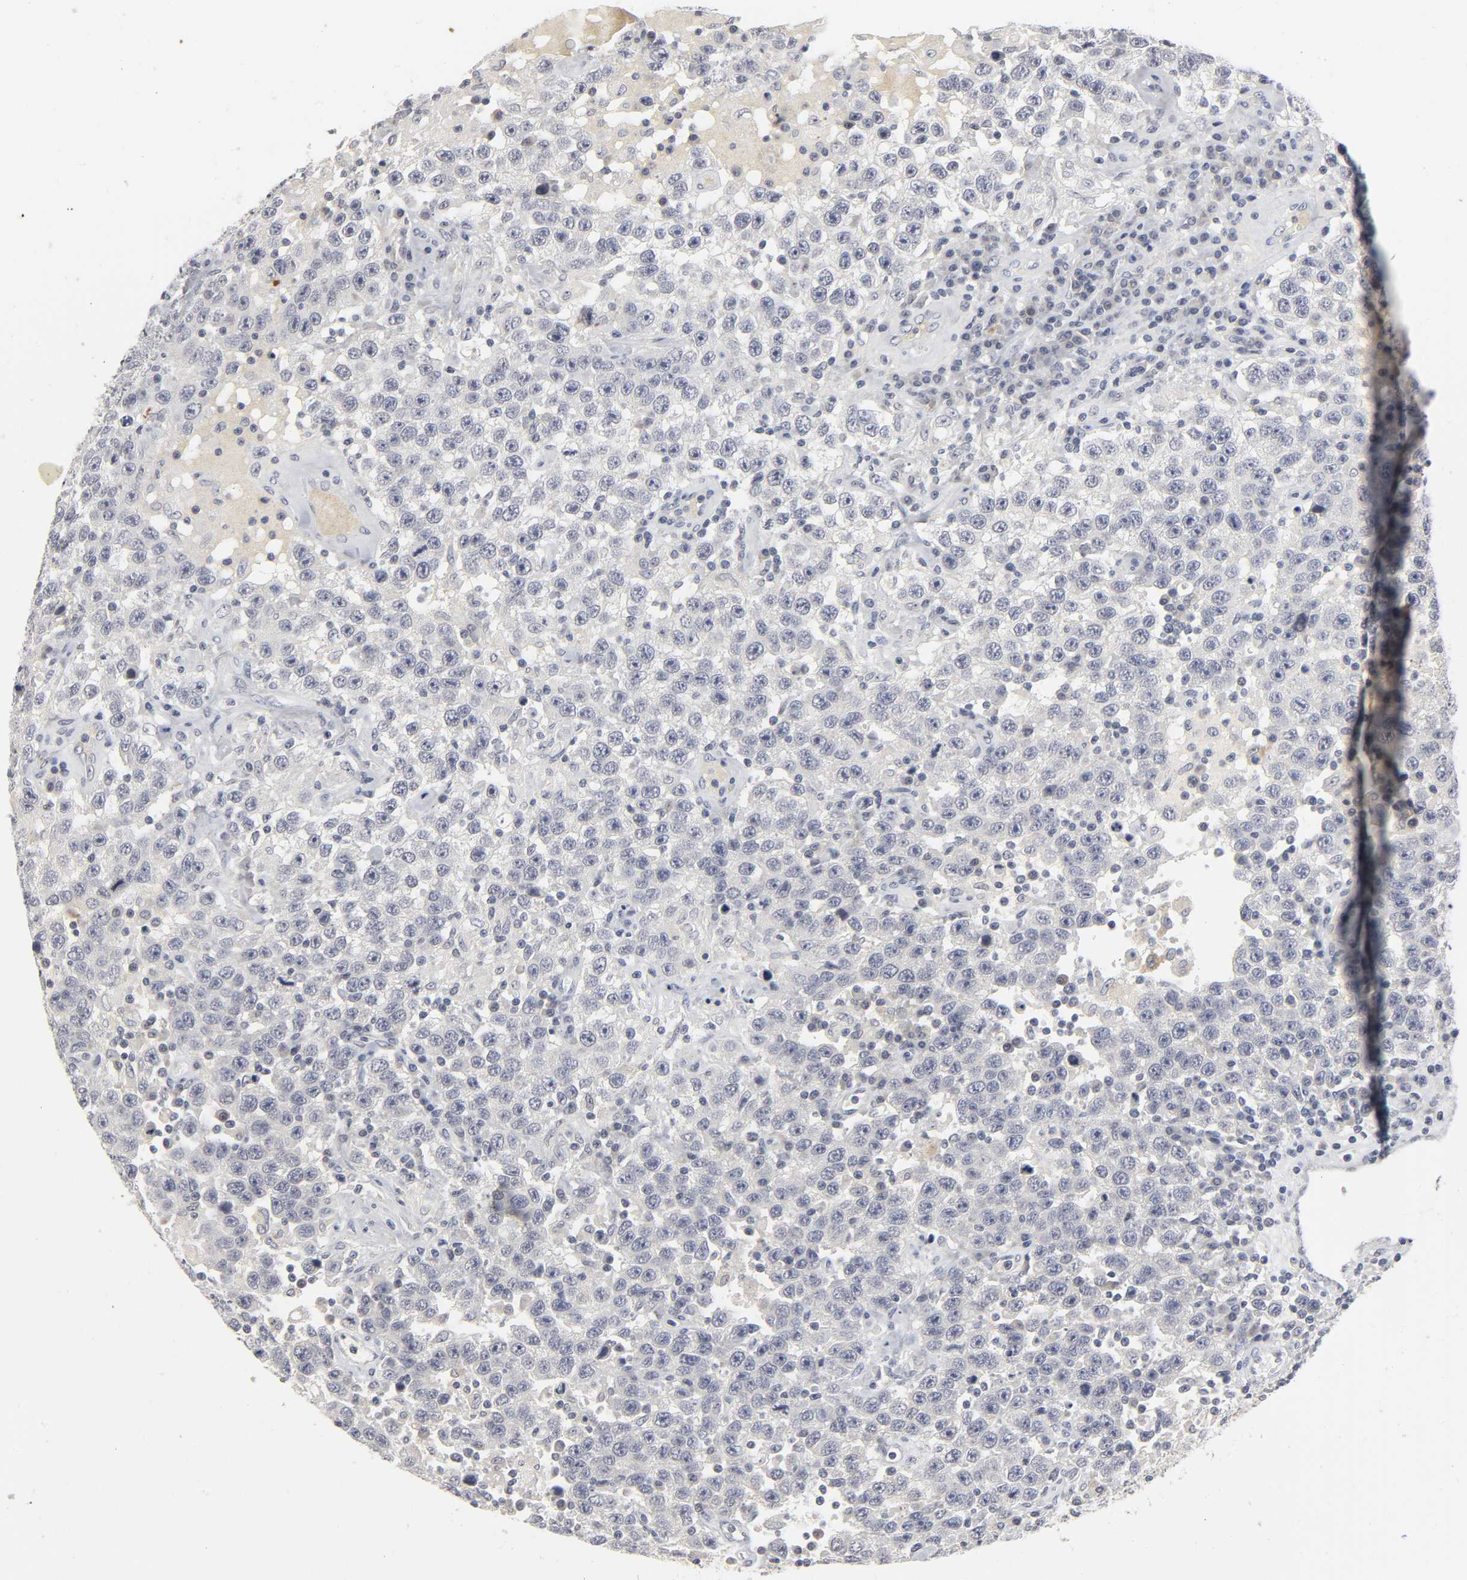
{"staining": {"intensity": "negative", "quantity": "none", "location": "none"}, "tissue": "testis cancer", "cell_type": "Tumor cells", "image_type": "cancer", "snomed": [{"axis": "morphology", "description": "Seminoma, NOS"}, {"axis": "topography", "description": "Testis"}], "caption": "Seminoma (testis) stained for a protein using immunohistochemistry (IHC) displays no staining tumor cells.", "gene": "TCAP", "patient": {"sex": "male", "age": 41}}